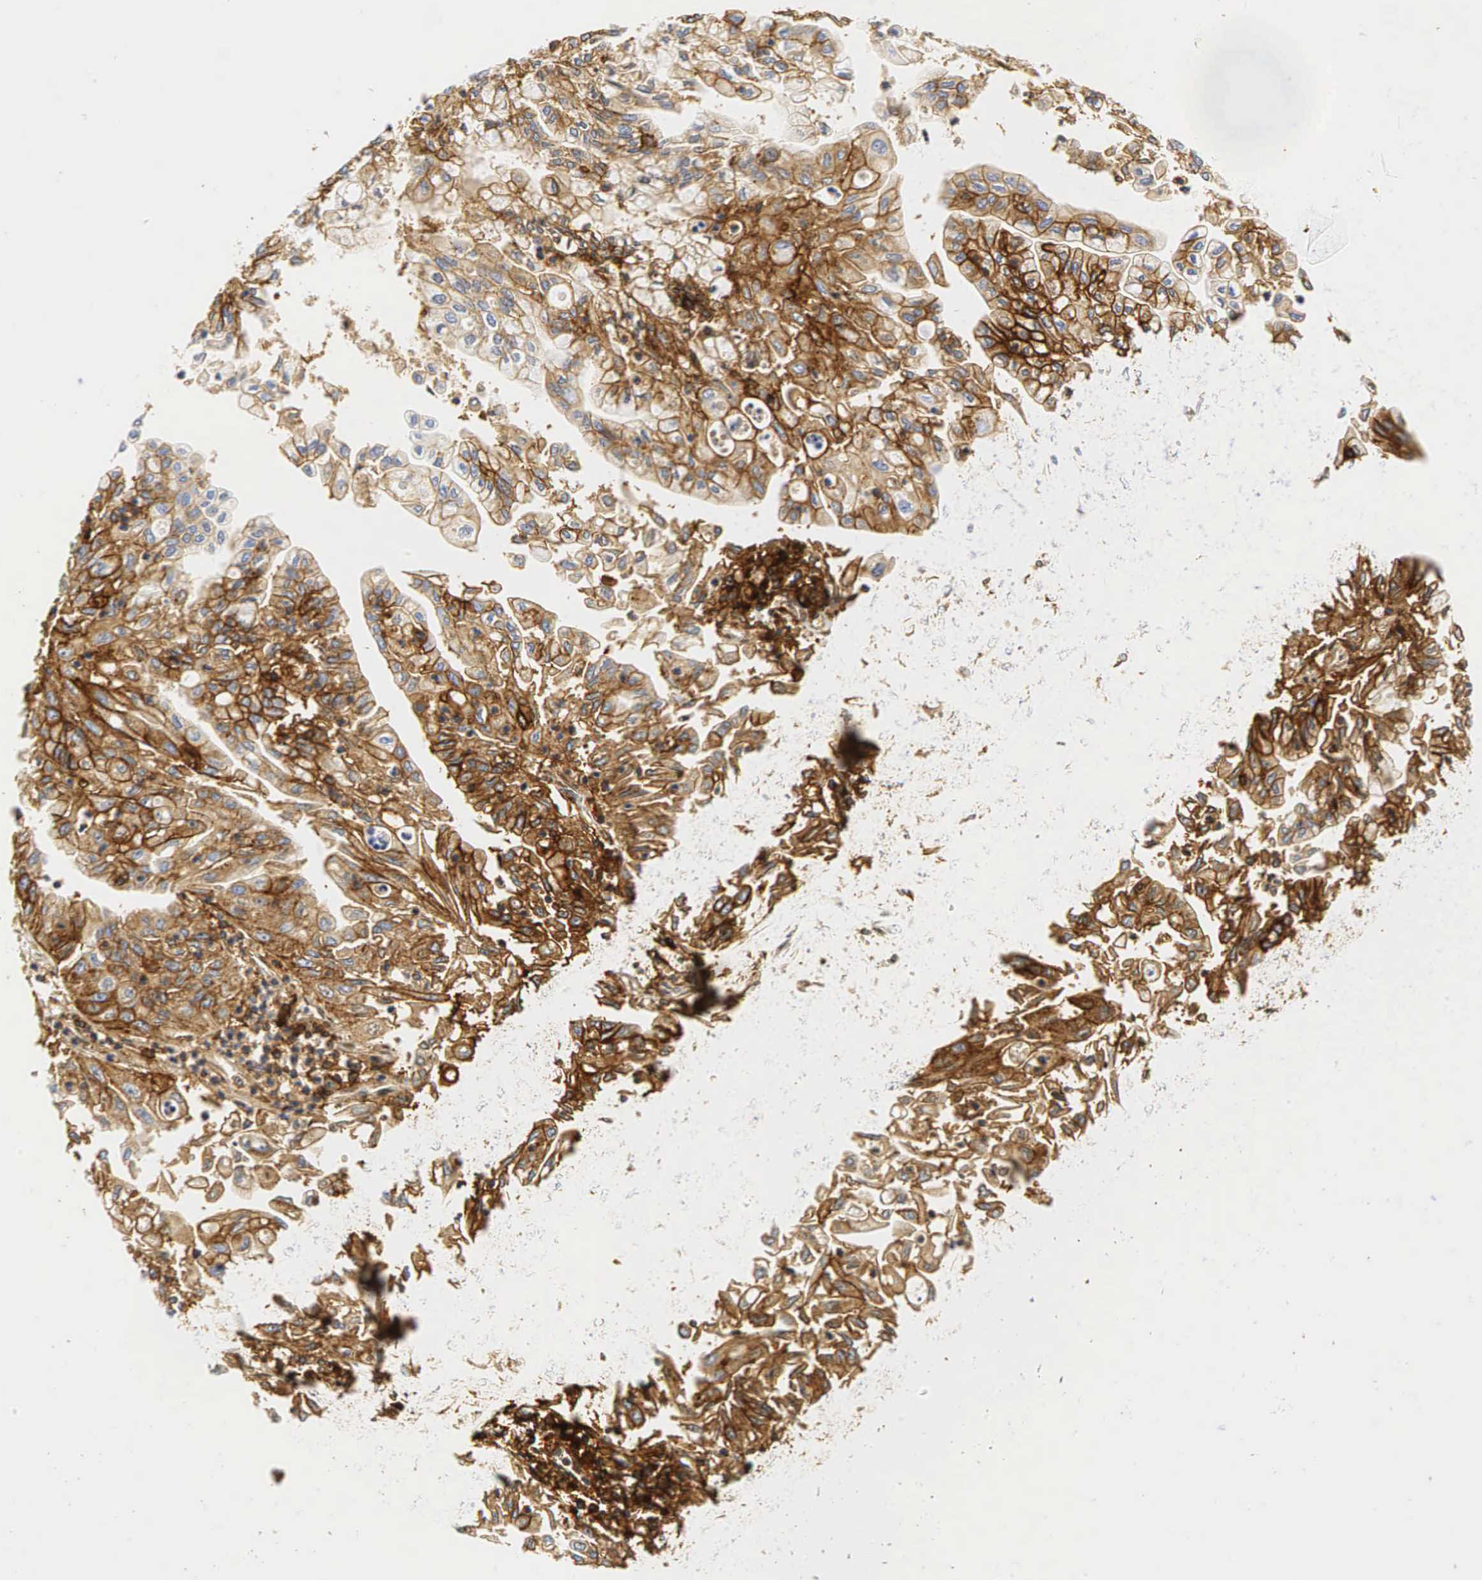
{"staining": {"intensity": "moderate", "quantity": ">75%", "location": "cytoplasmic/membranous"}, "tissue": "endometrial cancer", "cell_type": "Tumor cells", "image_type": "cancer", "snomed": [{"axis": "morphology", "description": "Adenocarcinoma, NOS"}, {"axis": "topography", "description": "Endometrium"}], "caption": "High-magnification brightfield microscopy of endometrial cancer stained with DAB (3,3'-diaminobenzidine) (brown) and counterstained with hematoxylin (blue). tumor cells exhibit moderate cytoplasmic/membranous positivity is identified in approximately>75% of cells. (Brightfield microscopy of DAB IHC at high magnification).", "gene": "CD44", "patient": {"sex": "female", "age": 75}}